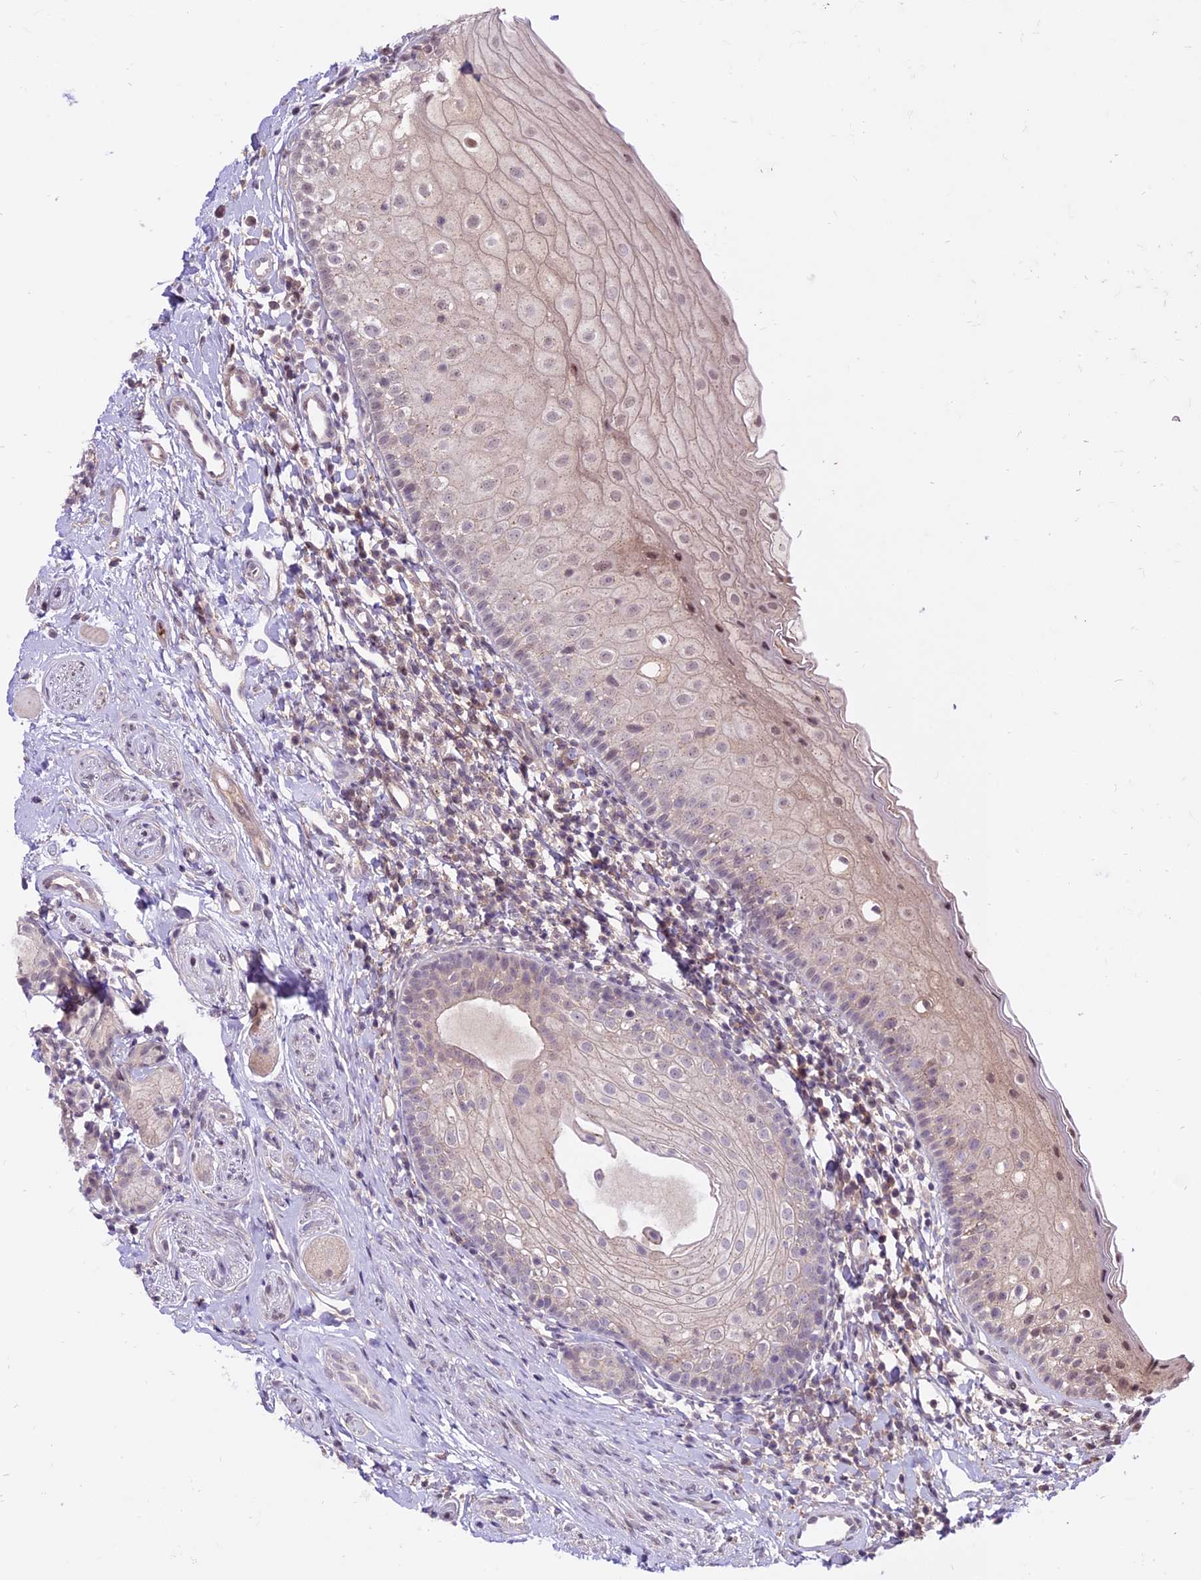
{"staining": {"intensity": "weak", "quantity": "<25%", "location": "cytoplasmic/membranous,nuclear"}, "tissue": "oral mucosa", "cell_type": "Squamous epithelial cells", "image_type": "normal", "snomed": [{"axis": "morphology", "description": "Normal tissue, NOS"}, {"axis": "topography", "description": "Oral tissue"}], "caption": "IHC image of benign oral mucosa stained for a protein (brown), which shows no expression in squamous epithelial cells.", "gene": "SPRED1", "patient": {"sex": "male", "age": 46}}